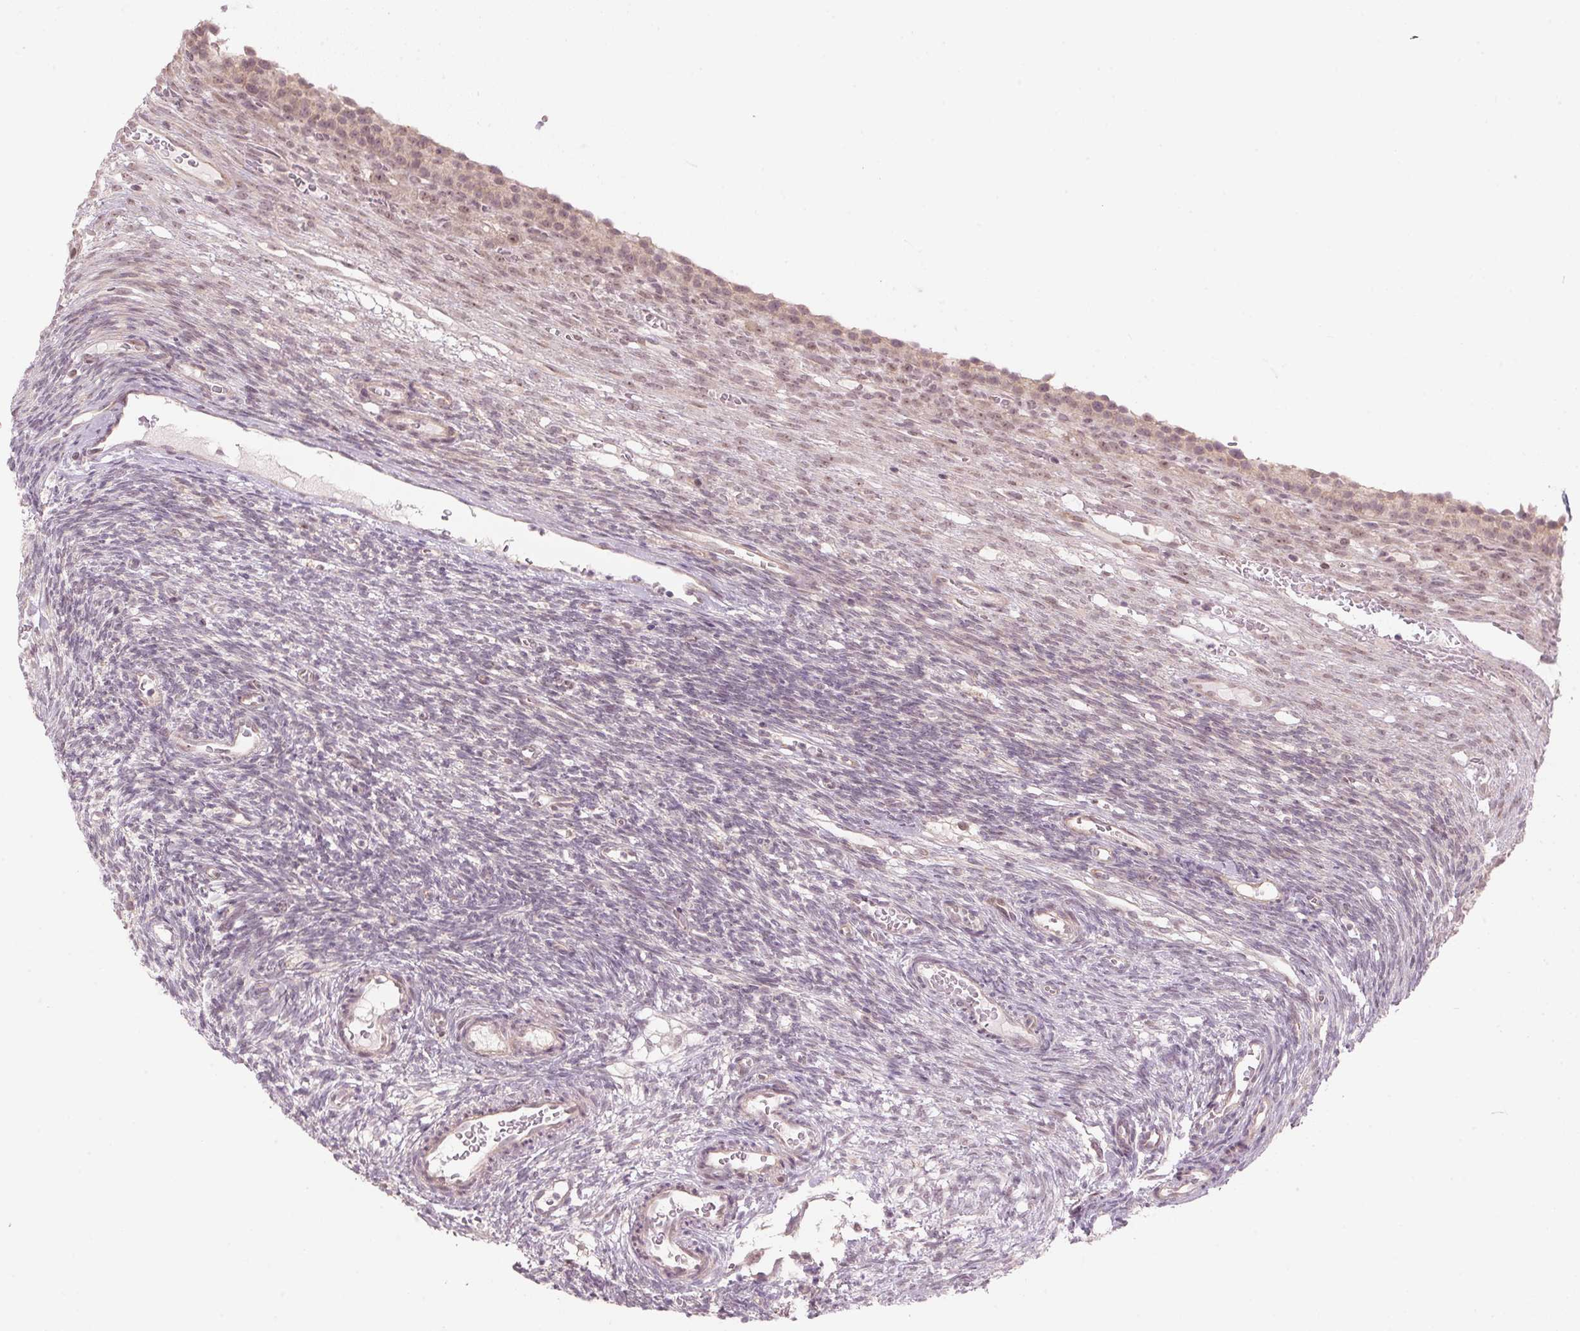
{"staining": {"intensity": "weak", "quantity": "25%-75%", "location": "cytoplasmic/membranous"}, "tissue": "ovary", "cell_type": "Follicle cells", "image_type": "normal", "snomed": [{"axis": "morphology", "description": "Normal tissue, NOS"}, {"axis": "topography", "description": "Ovary"}], "caption": "Immunohistochemistry histopathology image of normal ovary: human ovary stained using IHC exhibits low levels of weak protein expression localized specifically in the cytoplasmic/membranous of follicle cells, appearing as a cytoplasmic/membranous brown color.", "gene": "TMED6", "patient": {"sex": "female", "age": 34}}